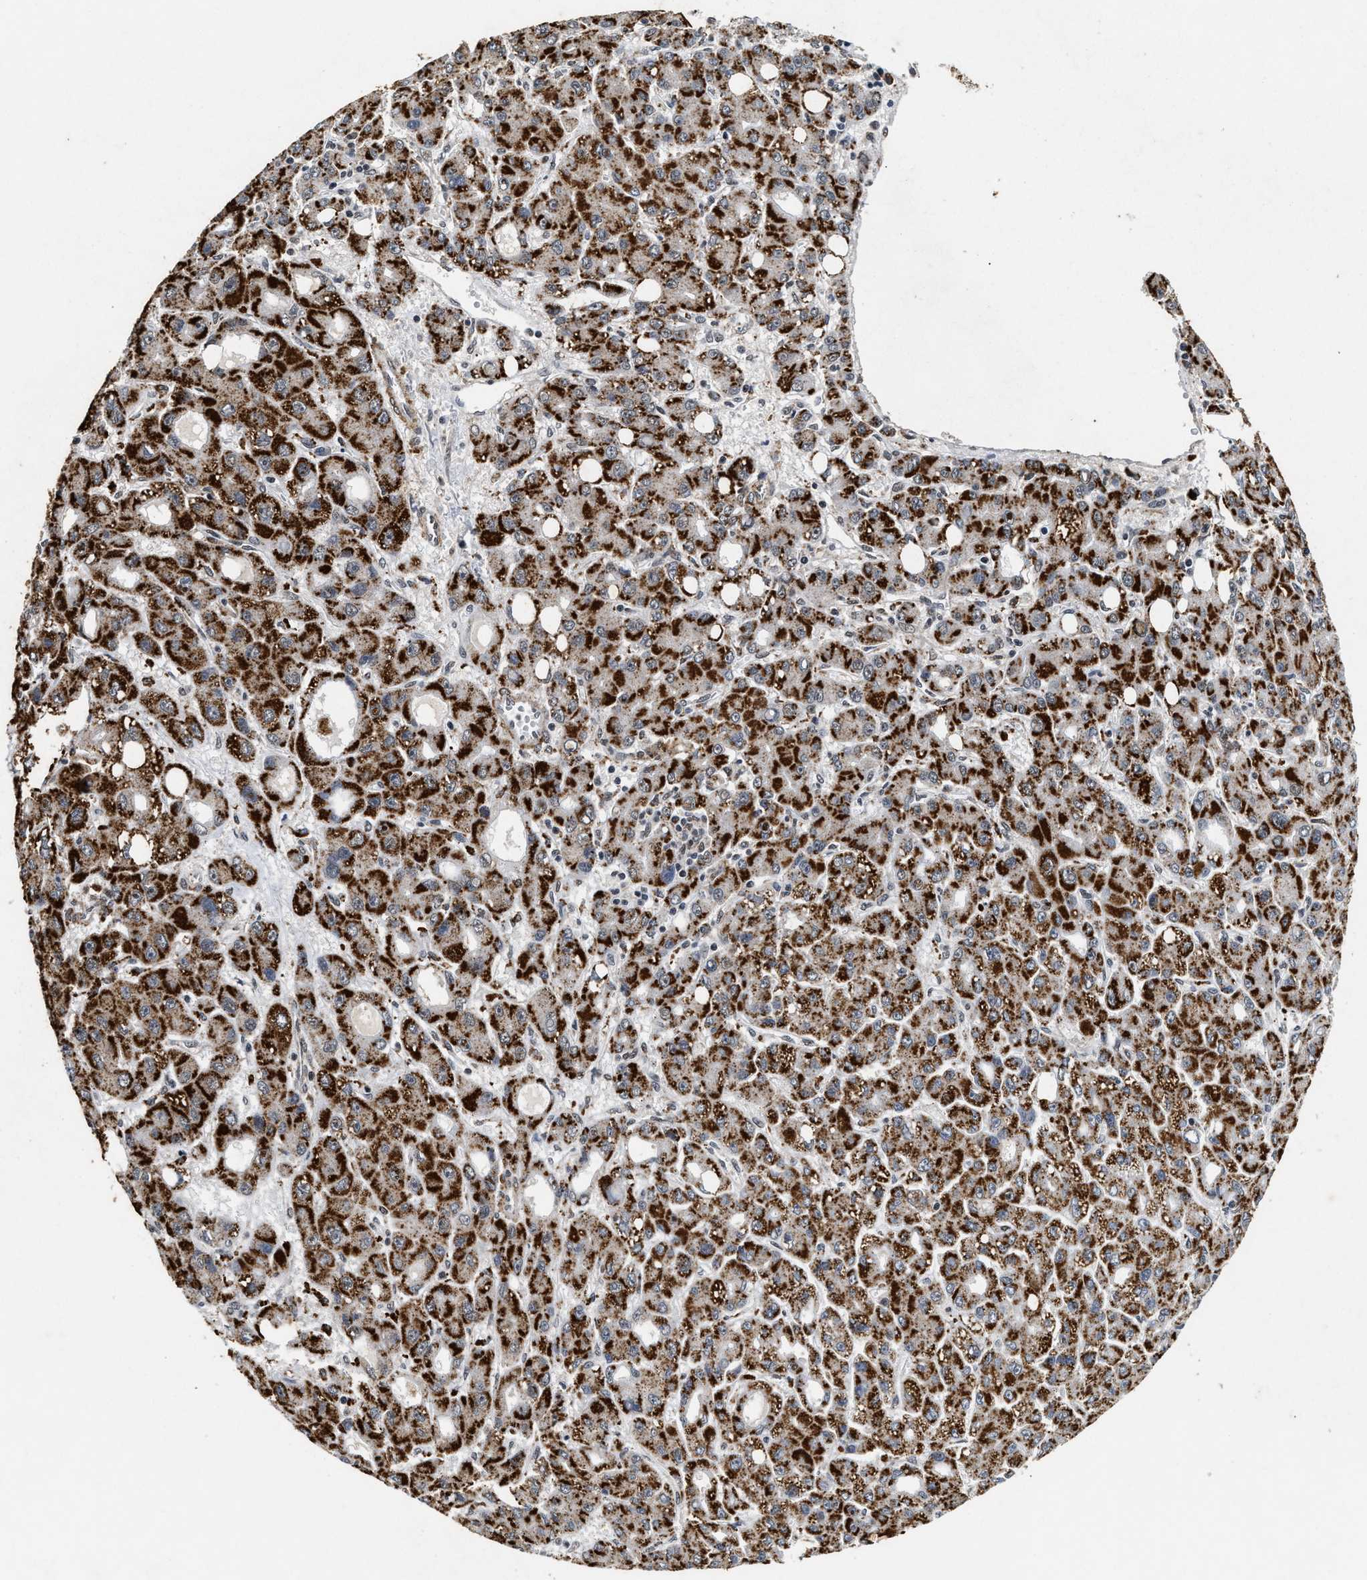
{"staining": {"intensity": "strong", "quantity": ">75%", "location": "cytoplasmic/membranous"}, "tissue": "liver cancer", "cell_type": "Tumor cells", "image_type": "cancer", "snomed": [{"axis": "morphology", "description": "Carcinoma, Hepatocellular, NOS"}, {"axis": "topography", "description": "Liver"}], "caption": "Protein staining of hepatocellular carcinoma (liver) tissue exhibits strong cytoplasmic/membranous expression in approximately >75% of tumor cells. Nuclei are stained in blue.", "gene": "ACOX1", "patient": {"sex": "male", "age": 55}}